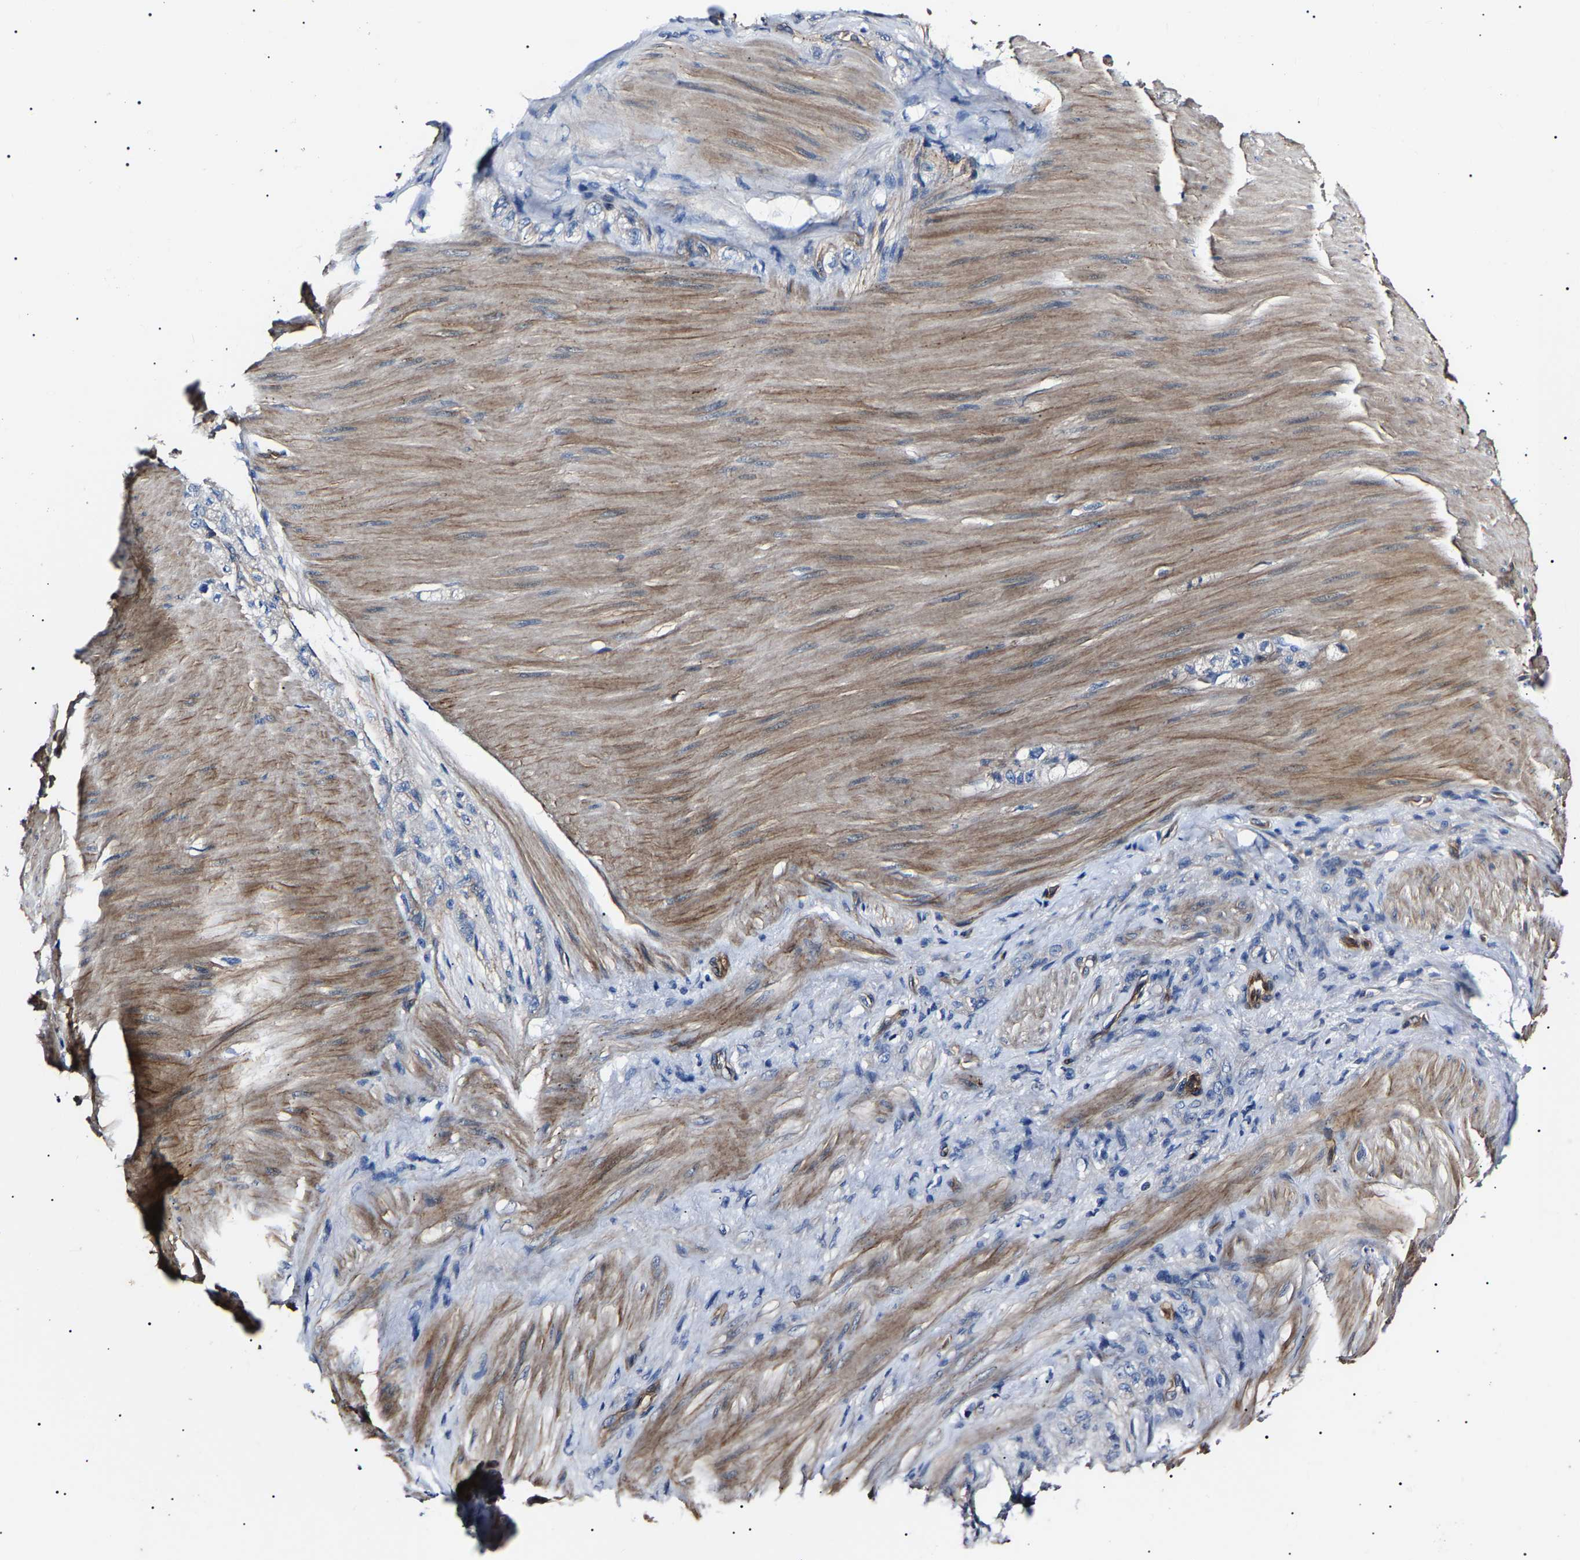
{"staining": {"intensity": "negative", "quantity": "none", "location": "none"}, "tissue": "stomach cancer", "cell_type": "Tumor cells", "image_type": "cancer", "snomed": [{"axis": "morphology", "description": "Normal tissue, NOS"}, {"axis": "morphology", "description": "Adenocarcinoma, NOS"}, {"axis": "topography", "description": "Stomach"}], "caption": "Immunohistochemical staining of human adenocarcinoma (stomach) shows no significant staining in tumor cells.", "gene": "KLHL42", "patient": {"sex": "male", "age": 82}}